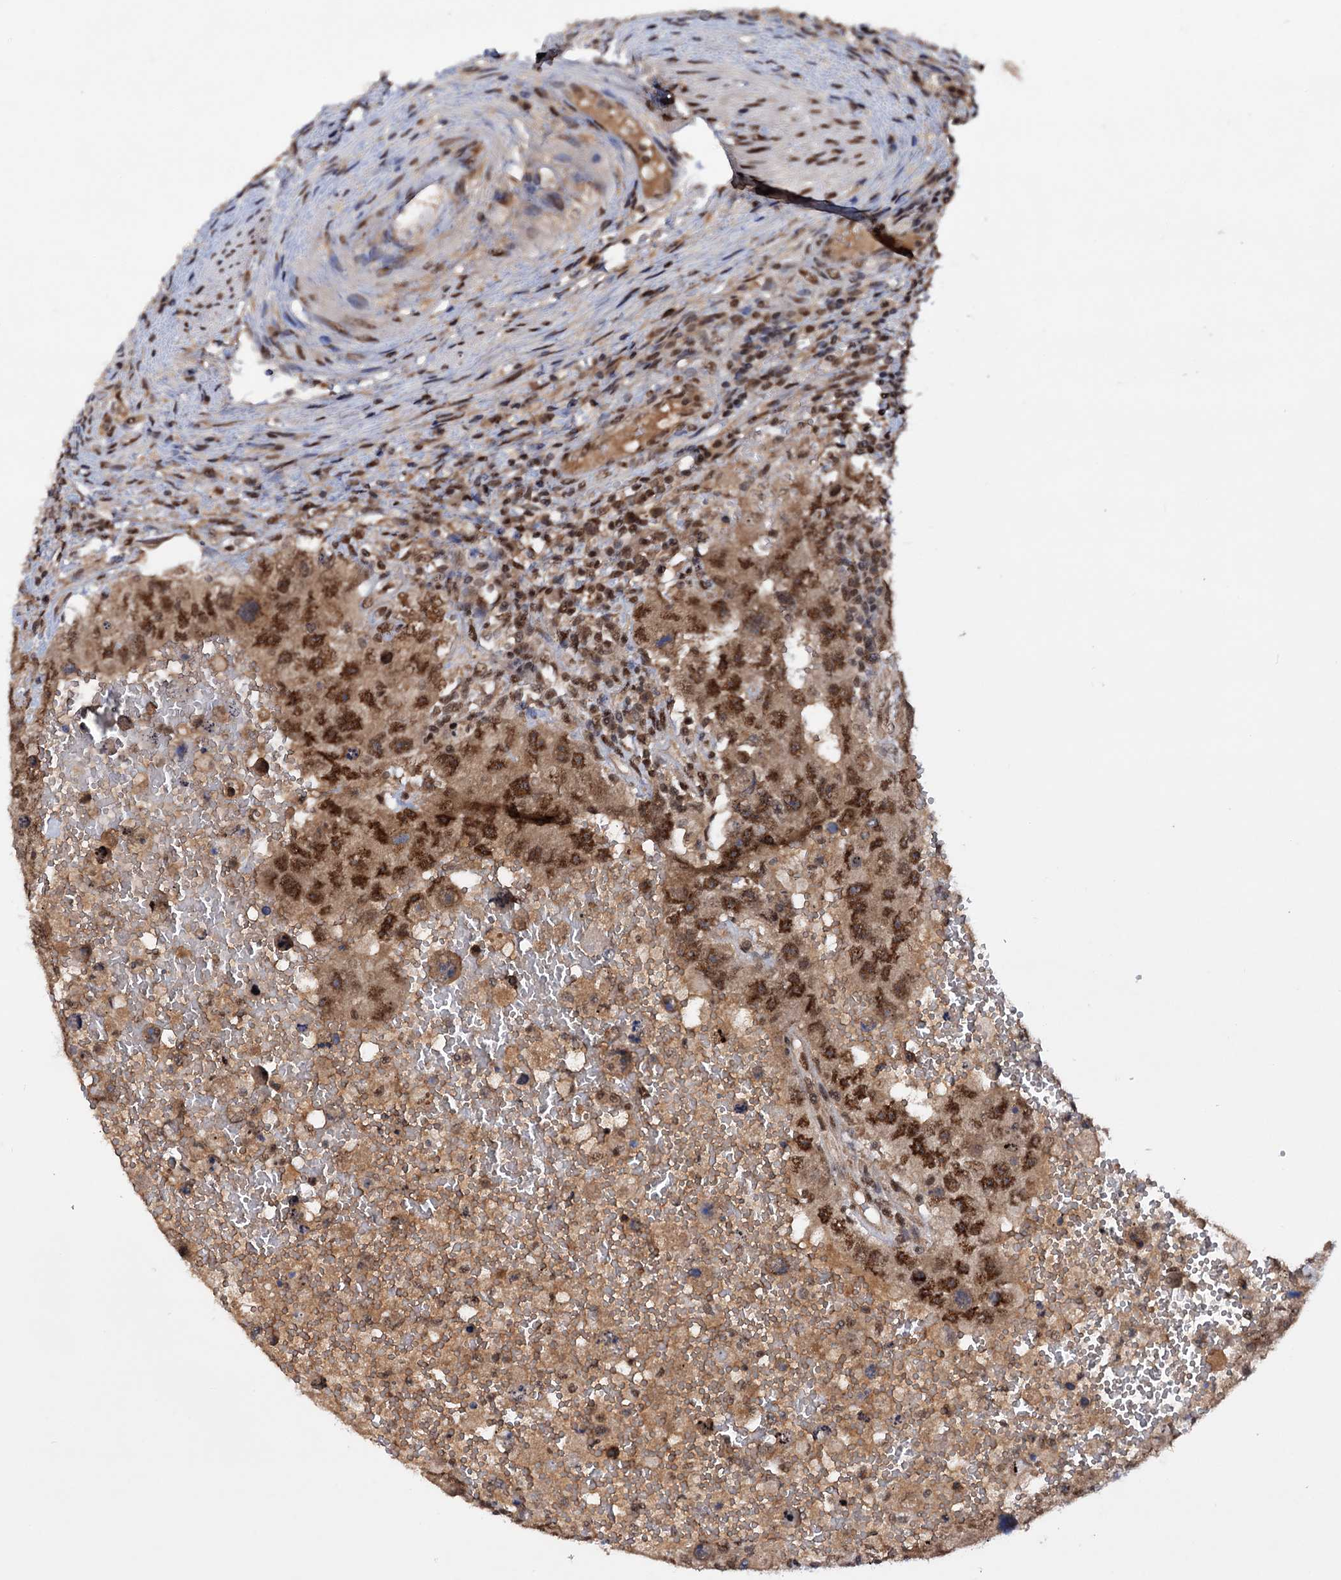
{"staining": {"intensity": "strong", "quantity": ">75%", "location": "nuclear"}, "tissue": "testis cancer", "cell_type": "Tumor cells", "image_type": "cancer", "snomed": [{"axis": "morphology", "description": "Carcinoma, Embryonal, NOS"}, {"axis": "topography", "description": "Testis"}], "caption": "Immunohistochemical staining of testis embryonal carcinoma shows high levels of strong nuclear expression in about >75% of tumor cells. The staining was performed using DAB, with brown indicating positive protein expression. Nuclei are stained blue with hematoxylin.", "gene": "TBC1D12", "patient": {"sex": "male", "age": 26}}